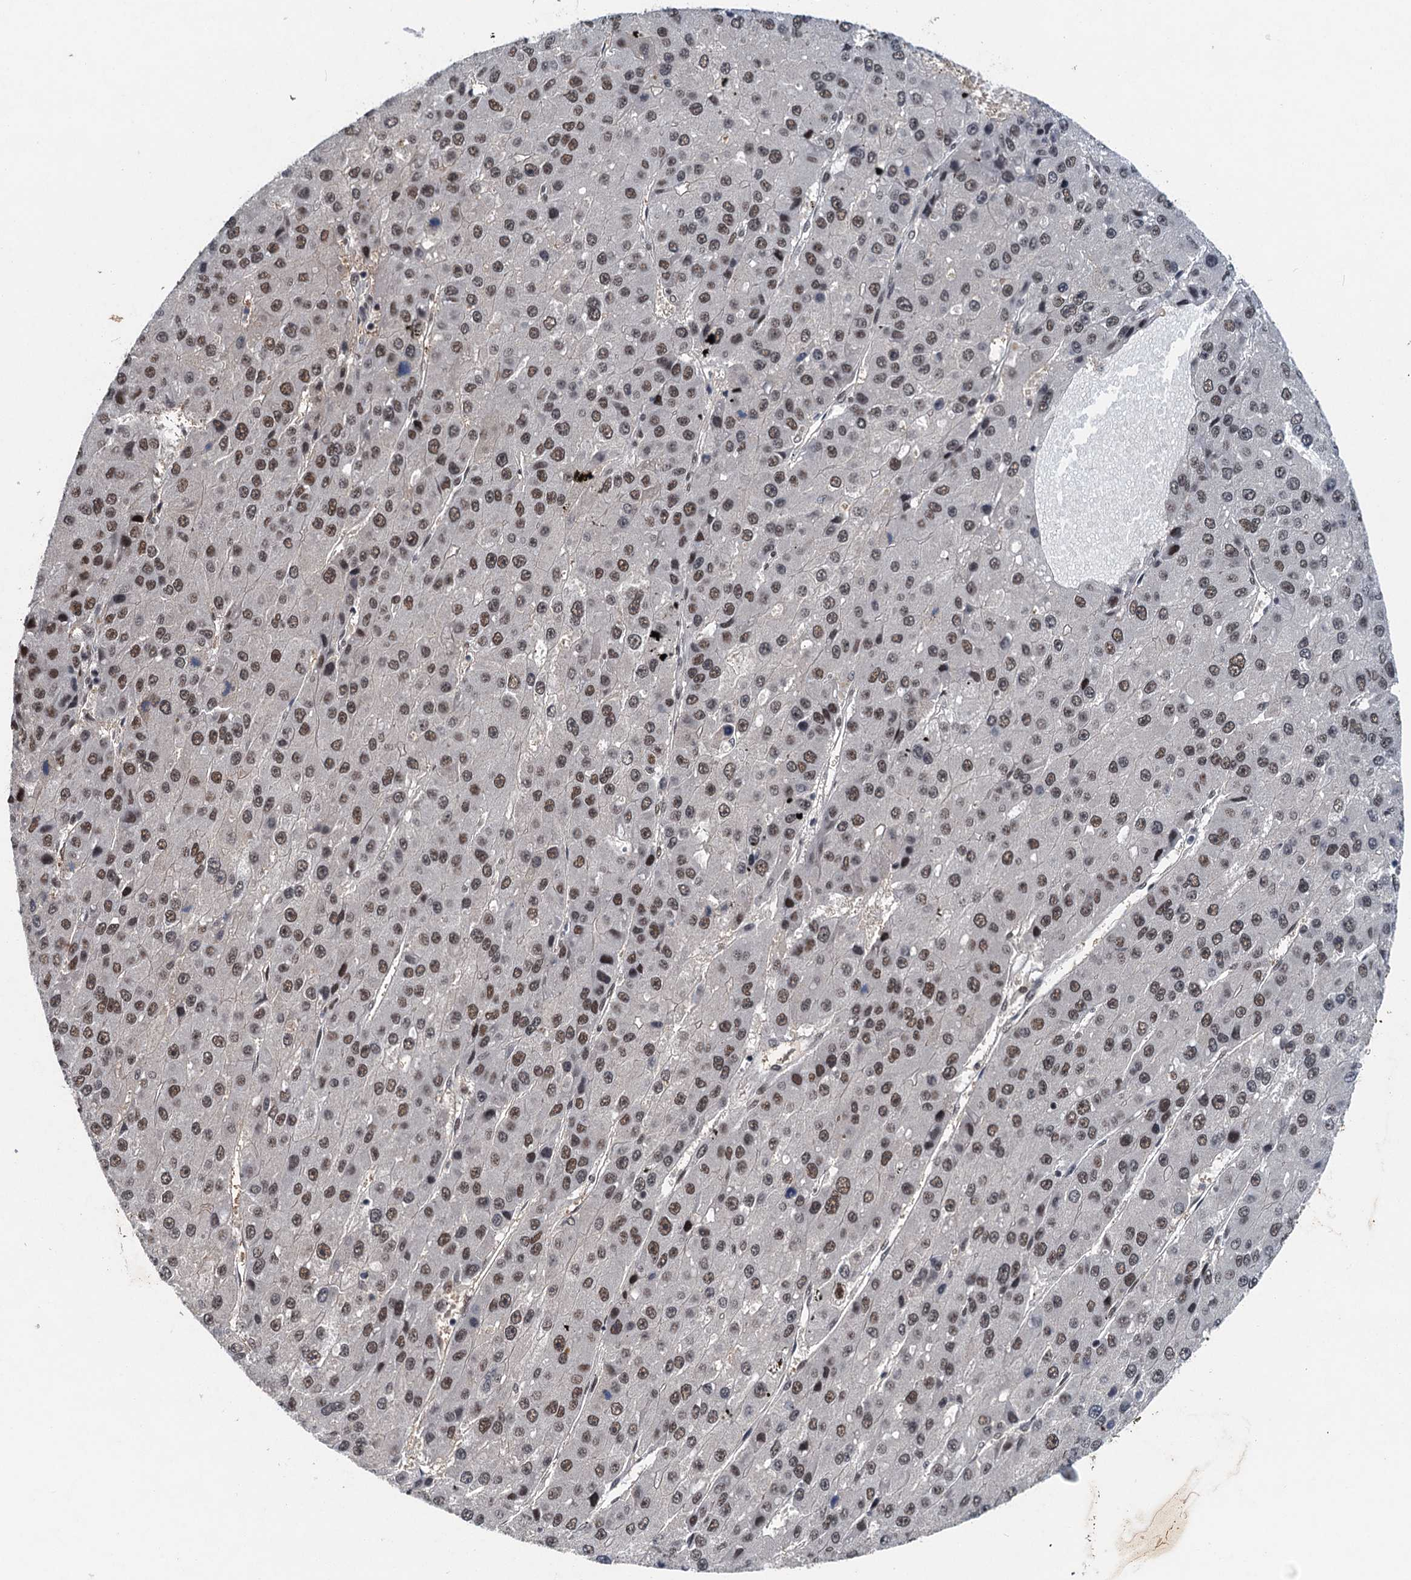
{"staining": {"intensity": "moderate", "quantity": ">75%", "location": "nuclear"}, "tissue": "liver cancer", "cell_type": "Tumor cells", "image_type": "cancer", "snomed": [{"axis": "morphology", "description": "Carcinoma, Hepatocellular, NOS"}, {"axis": "topography", "description": "Liver"}], "caption": "This image displays immunohistochemistry (IHC) staining of human liver hepatocellular carcinoma, with medium moderate nuclear staining in approximately >75% of tumor cells.", "gene": "CSTF3", "patient": {"sex": "female", "age": 73}}